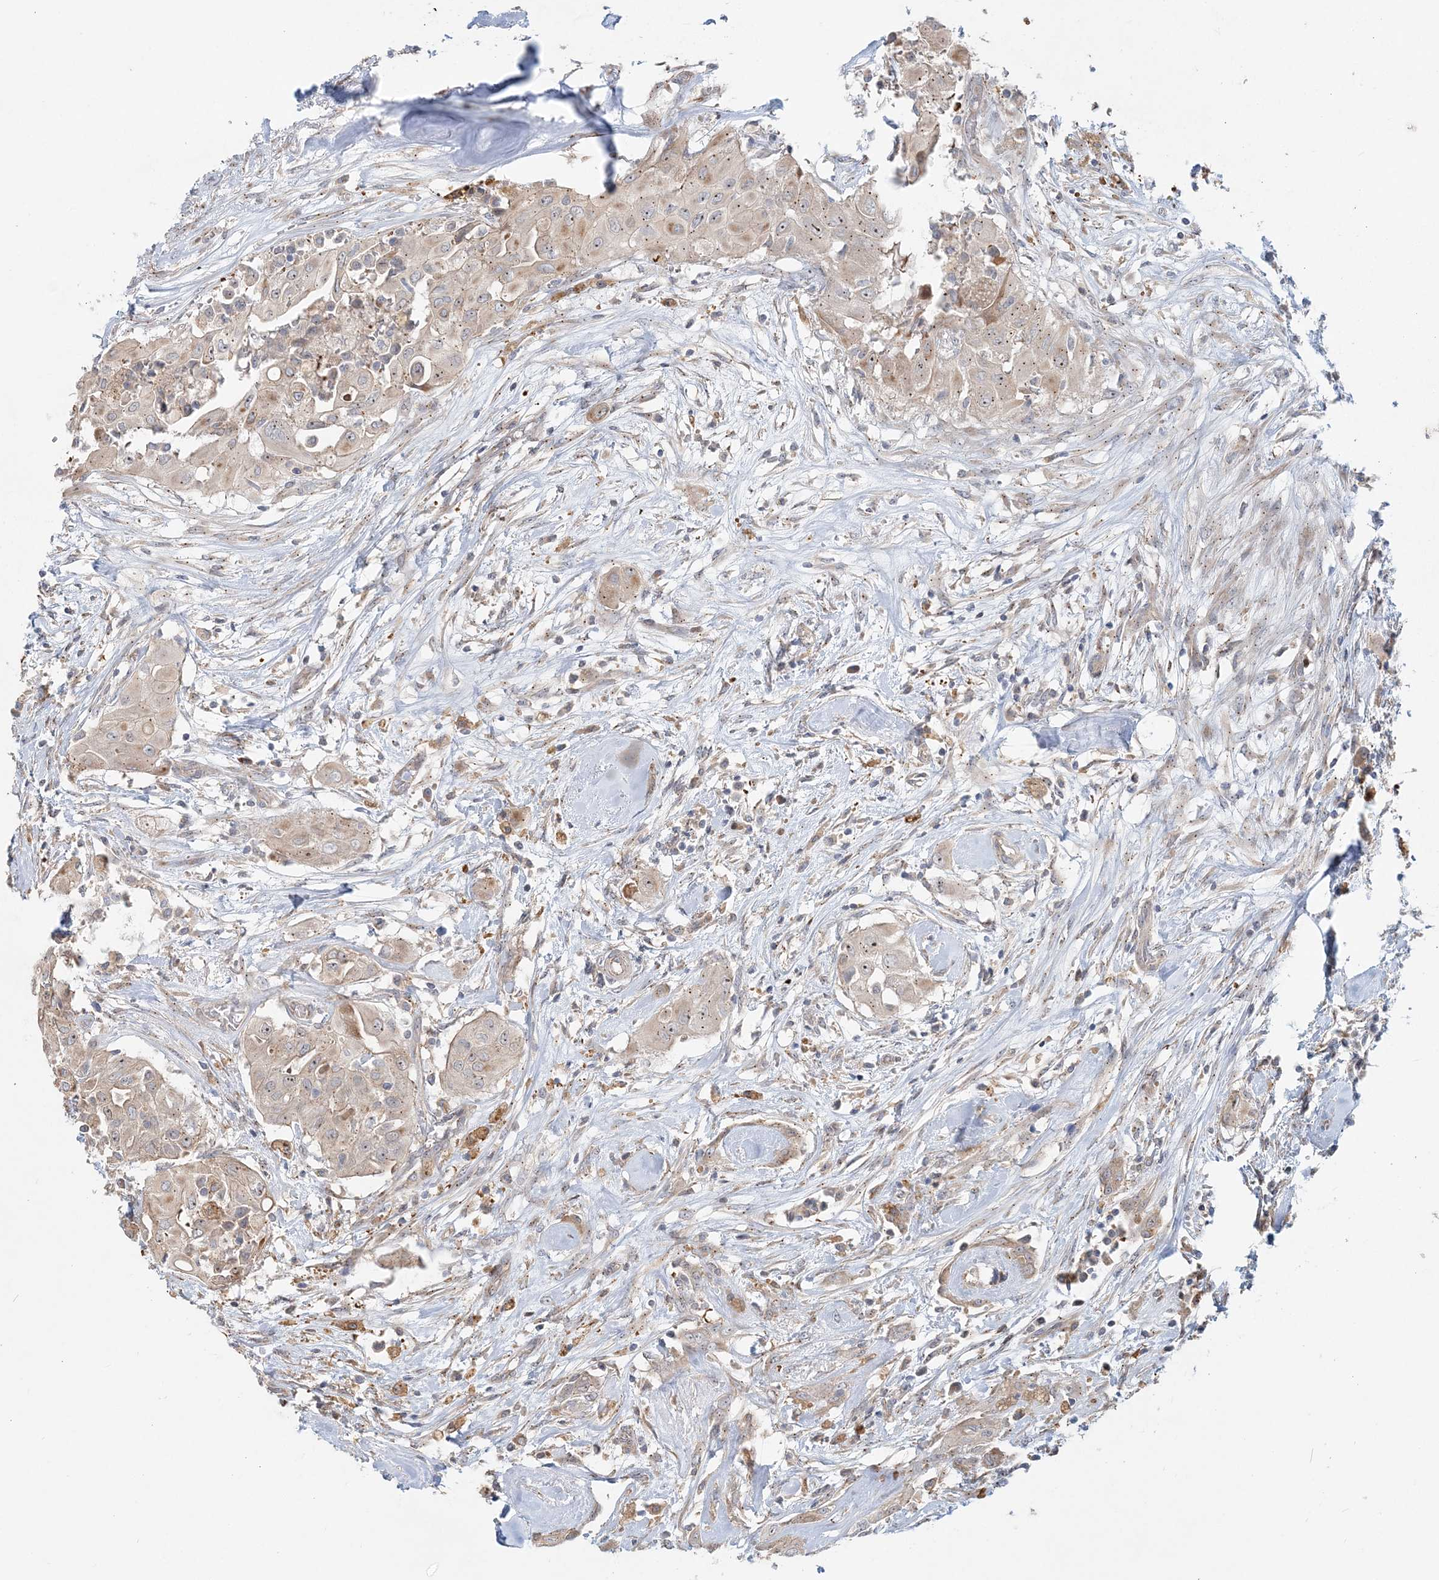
{"staining": {"intensity": "moderate", "quantity": "<25%", "location": "nuclear"}, "tissue": "thyroid cancer", "cell_type": "Tumor cells", "image_type": "cancer", "snomed": [{"axis": "morphology", "description": "Papillary adenocarcinoma, NOS"}, {"axis": "topography", "description": "Thyroid gland"}], "caption": "Human thyroid cancer (papillary adenocarcinoma) stained with a brown dye shows moderate nuclear positive positivity in about <25% of tumor cells.", "gene": "CXXC5", "patient": {"sex": "female", "age": 59}}